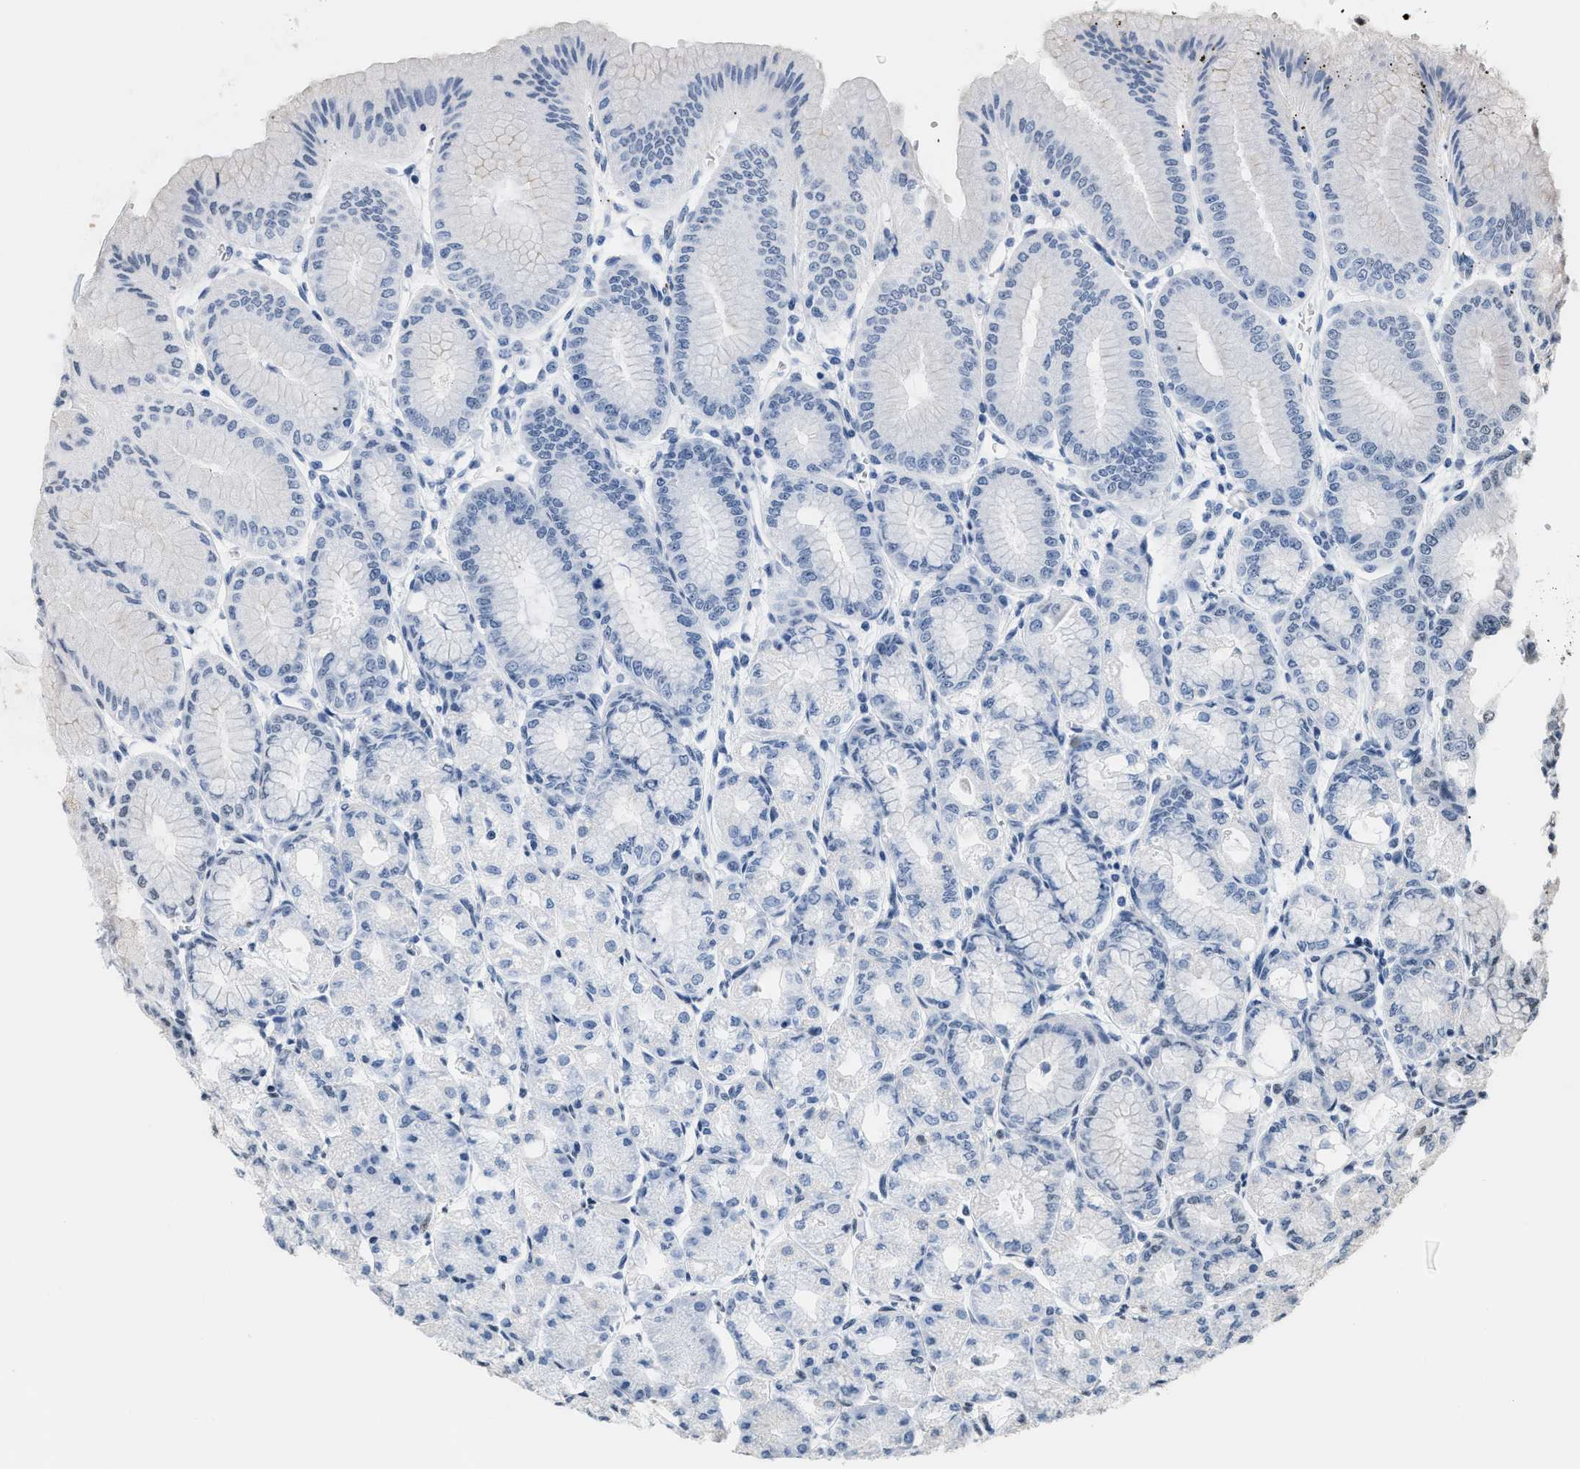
{"staining": {"intensity": "negative", "quantity": "none", "location": "none"}, "tissue": "stomach", "cell_type": "Glandular cells", "image_type": "normal", "snomed": [{"axis": "morphology", "description": "Normal tissue, NOS"}, {"axis": "topography", "description": "Stomach, lower"}], "caption": "A high-resolution histopathology image shows immunohistochemistry (IHC) staining of normal stomach, which reveals no significant positivity in glandular cells. Brightfield microscopy of IHC stained with DAB (3,3'-diaminobenzidine) (brown) and hematoxylin (blue), captured at high magnification.", "gene": "RAF1", "patient": {"sex": "male", "age": 71}}